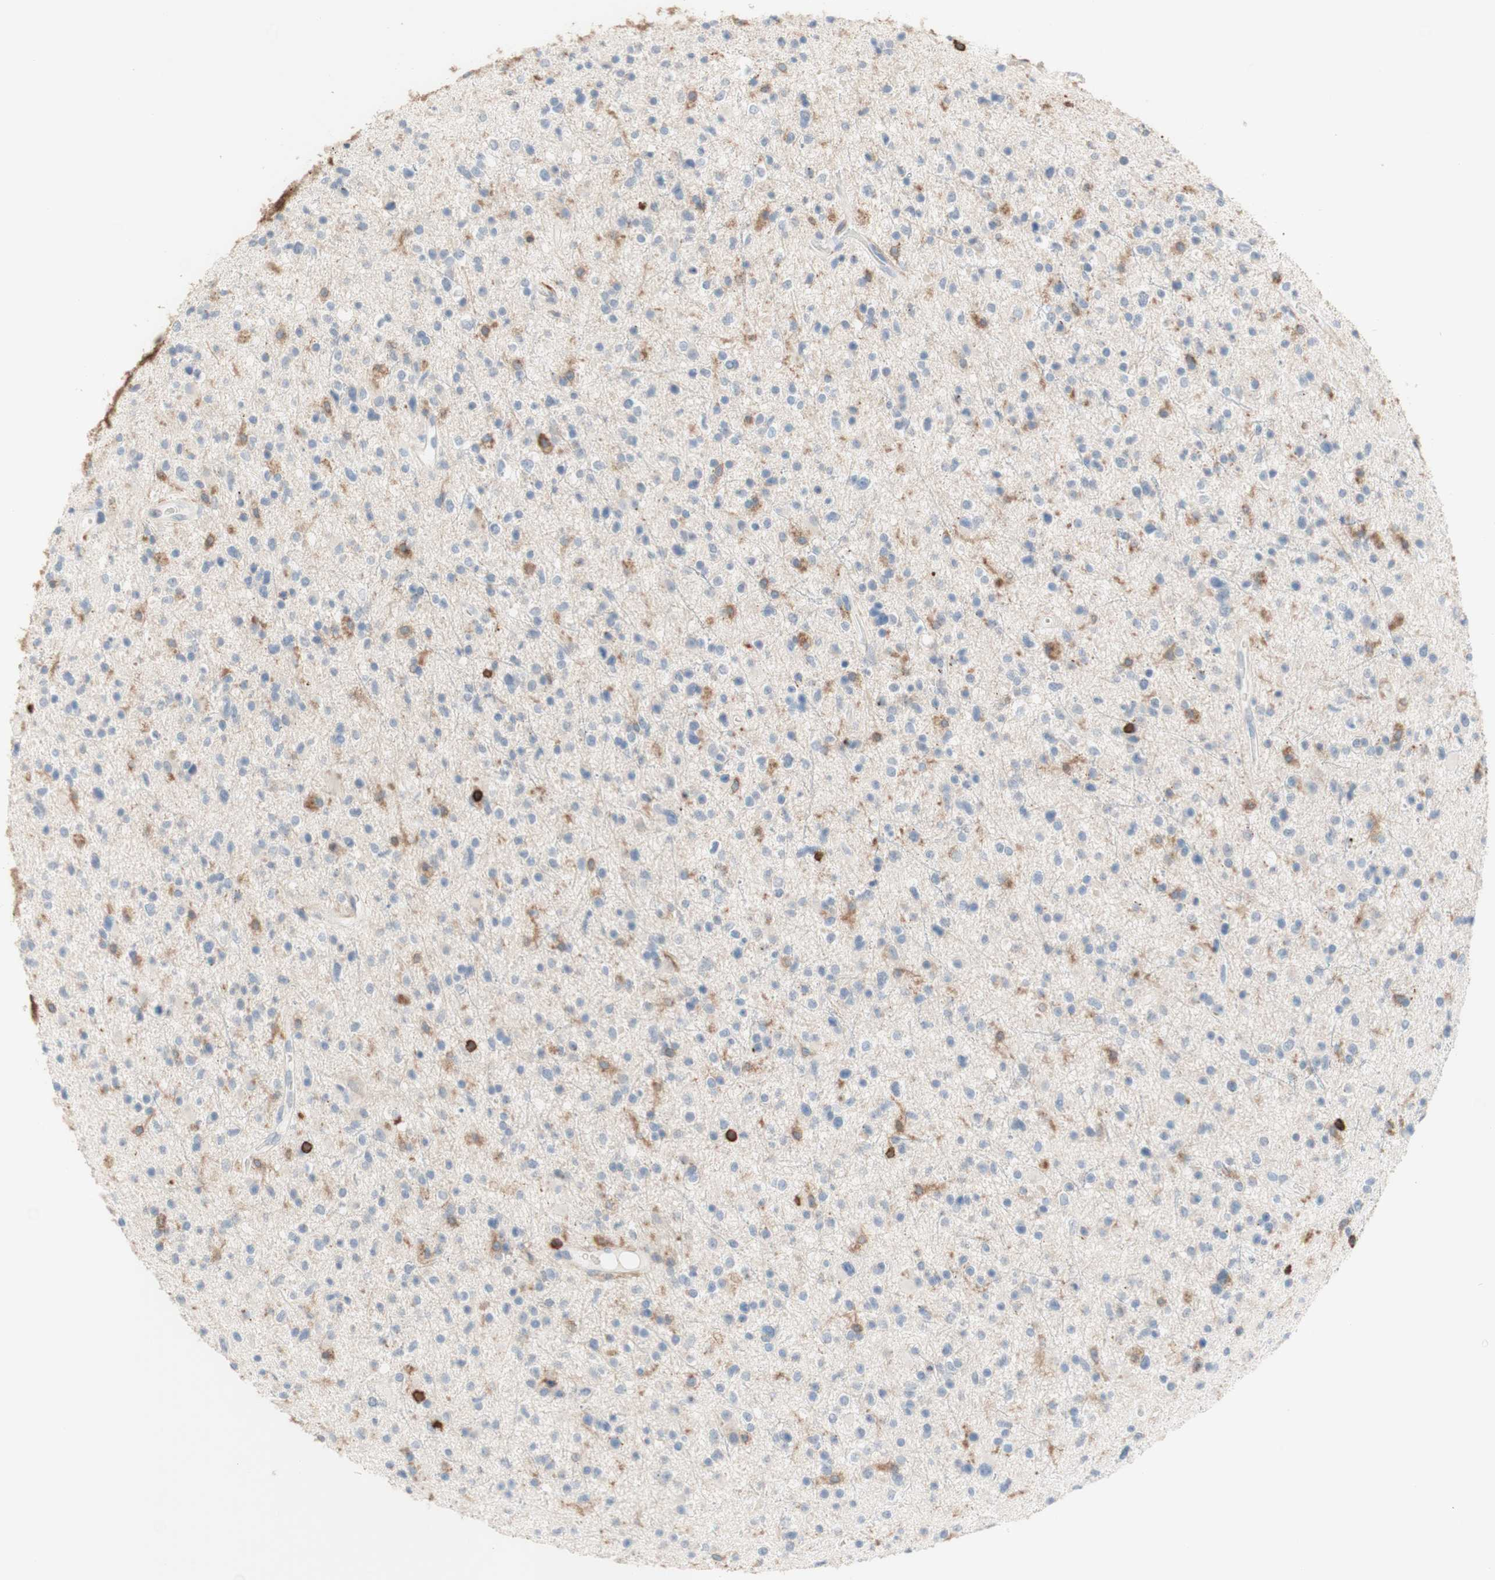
{"staining": {"intensity": "negative", "quantity": "none", "location": "none"}, "tissue": "glioma", "cell_type": "Tumor cells", "image_type": "cancer", "snomed": [{"axis": "morphology", "description": "Glioma, malignant, High grade"}, {"axis": "topography", "description": "Brain"}], "caption": "Image shows no significant protein staining in tumor cells of malignant glioma (high-grade).", "gene": "SPINK6", "patient": {"sex": "male", "age": 33}}